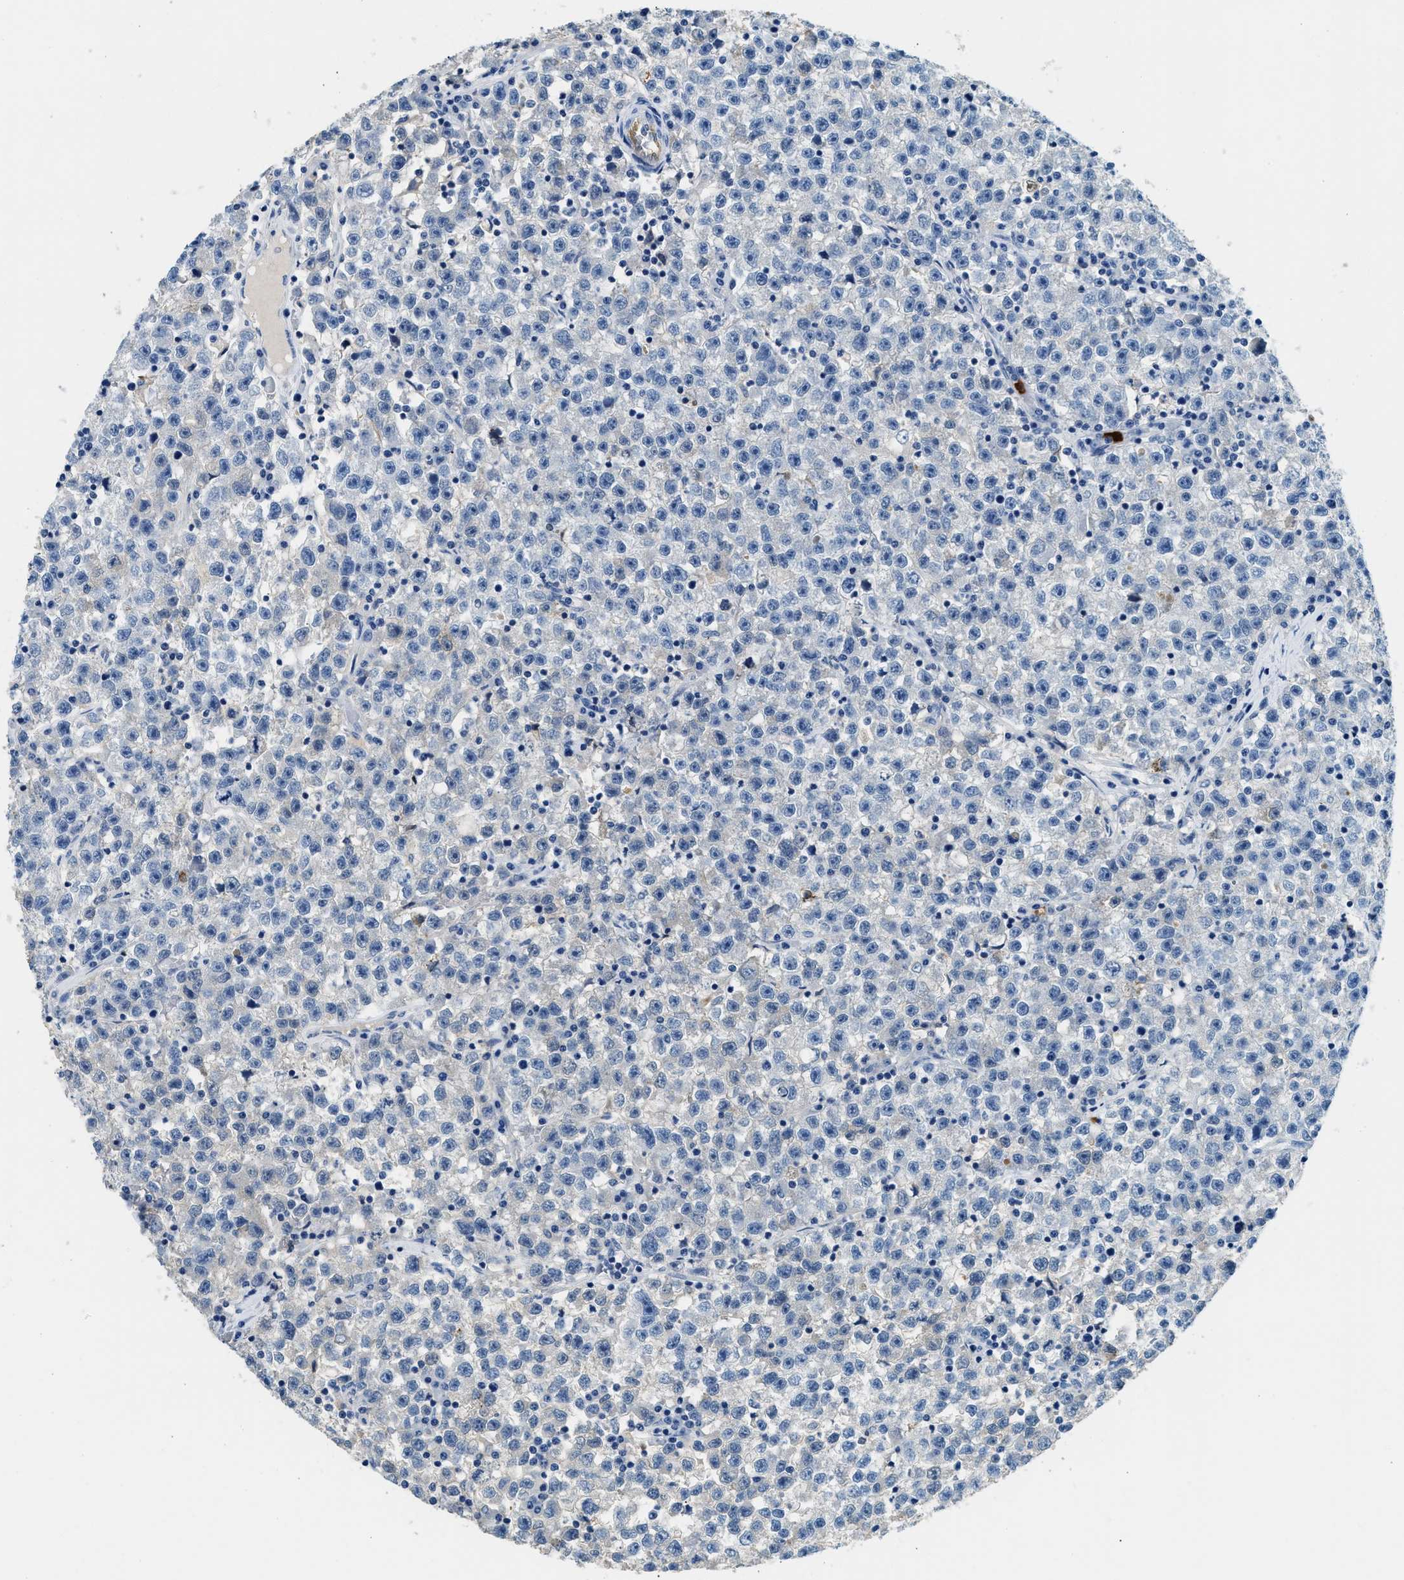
{"staining": {"intensity": "negative", "quantity": "none", "location": "none"}, "tissue": "testis cancer", "cell_type": "Tumor cells", "image_type": "cancer", "snomed": [{"axis": "morphology", "description": "Seminoma, NOS"}, {"axis": "topography", "description": "Testis"}], "caption": "An IHC micrograph of testis cancer is shown. There is no staining in tumor cells of testis cancer. (Stains: DAB (3,3'-diaminobenzidine) immunohistochemistry (IHC) with hematoxylin counter stain, Microscopy: brightfield microscopy at high magnification).", "gene": "ANXA3", "patient": {"sex": "male", "age": 22}}